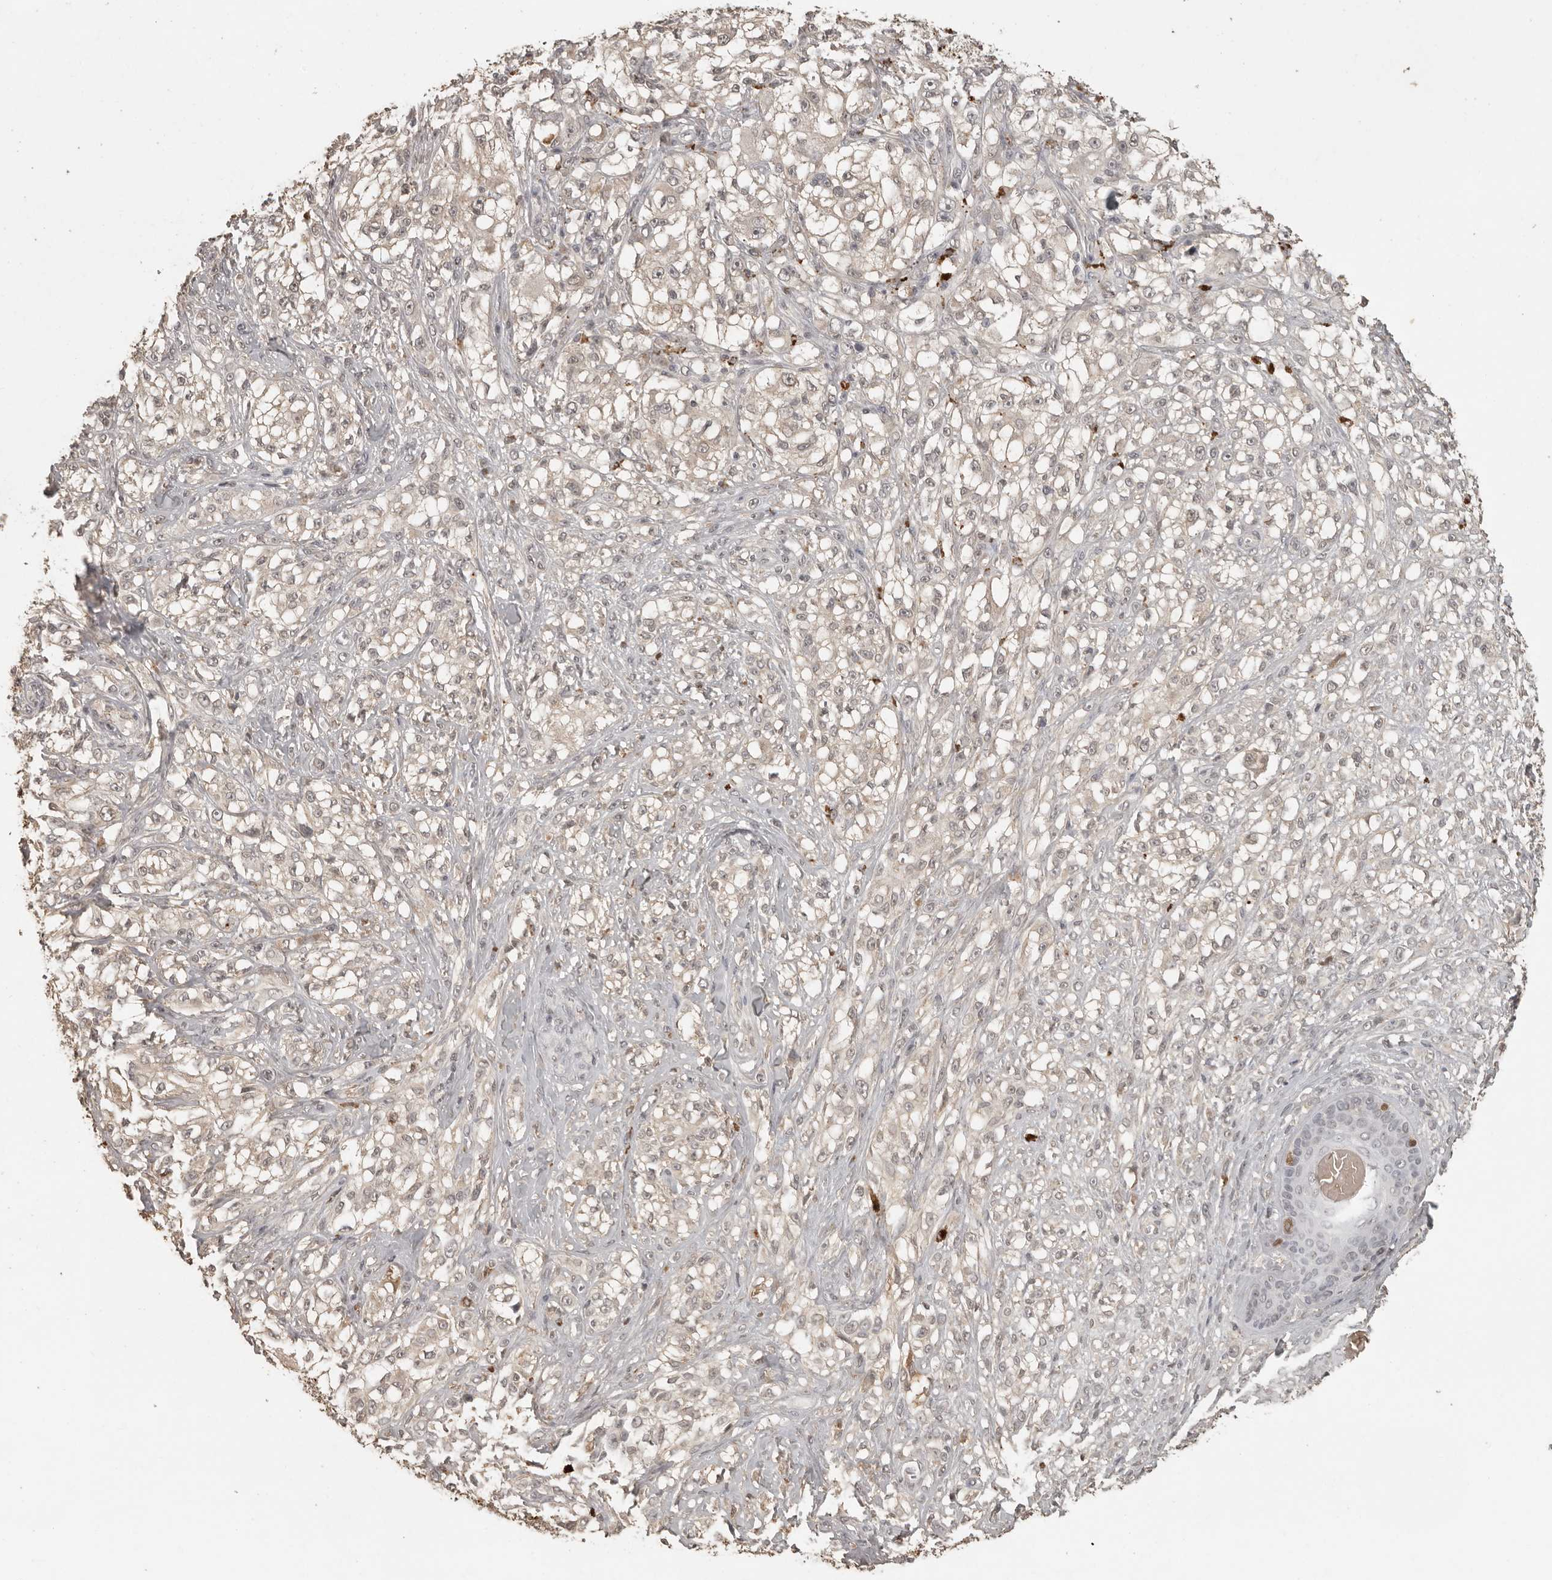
{"staining": {"intensity": "negative", "quantity": "none", "location": "none"}, "tissue": "melanoma", "cell_type": "Tumor cells", "image_type": "cancer", "snomed": [{"axis": "morphology", "description": "Malignant melanoma, NOS"}, {"axis": "topography", "description": "Skin of head"}], "caption": "DAB (3,3'-diaminobenzidine) immunohistochemical staining of human melanoma shows no significant expression in tumor cells.", "gene": "CTF1", "patient": {"sex": "male", "age": 83}}